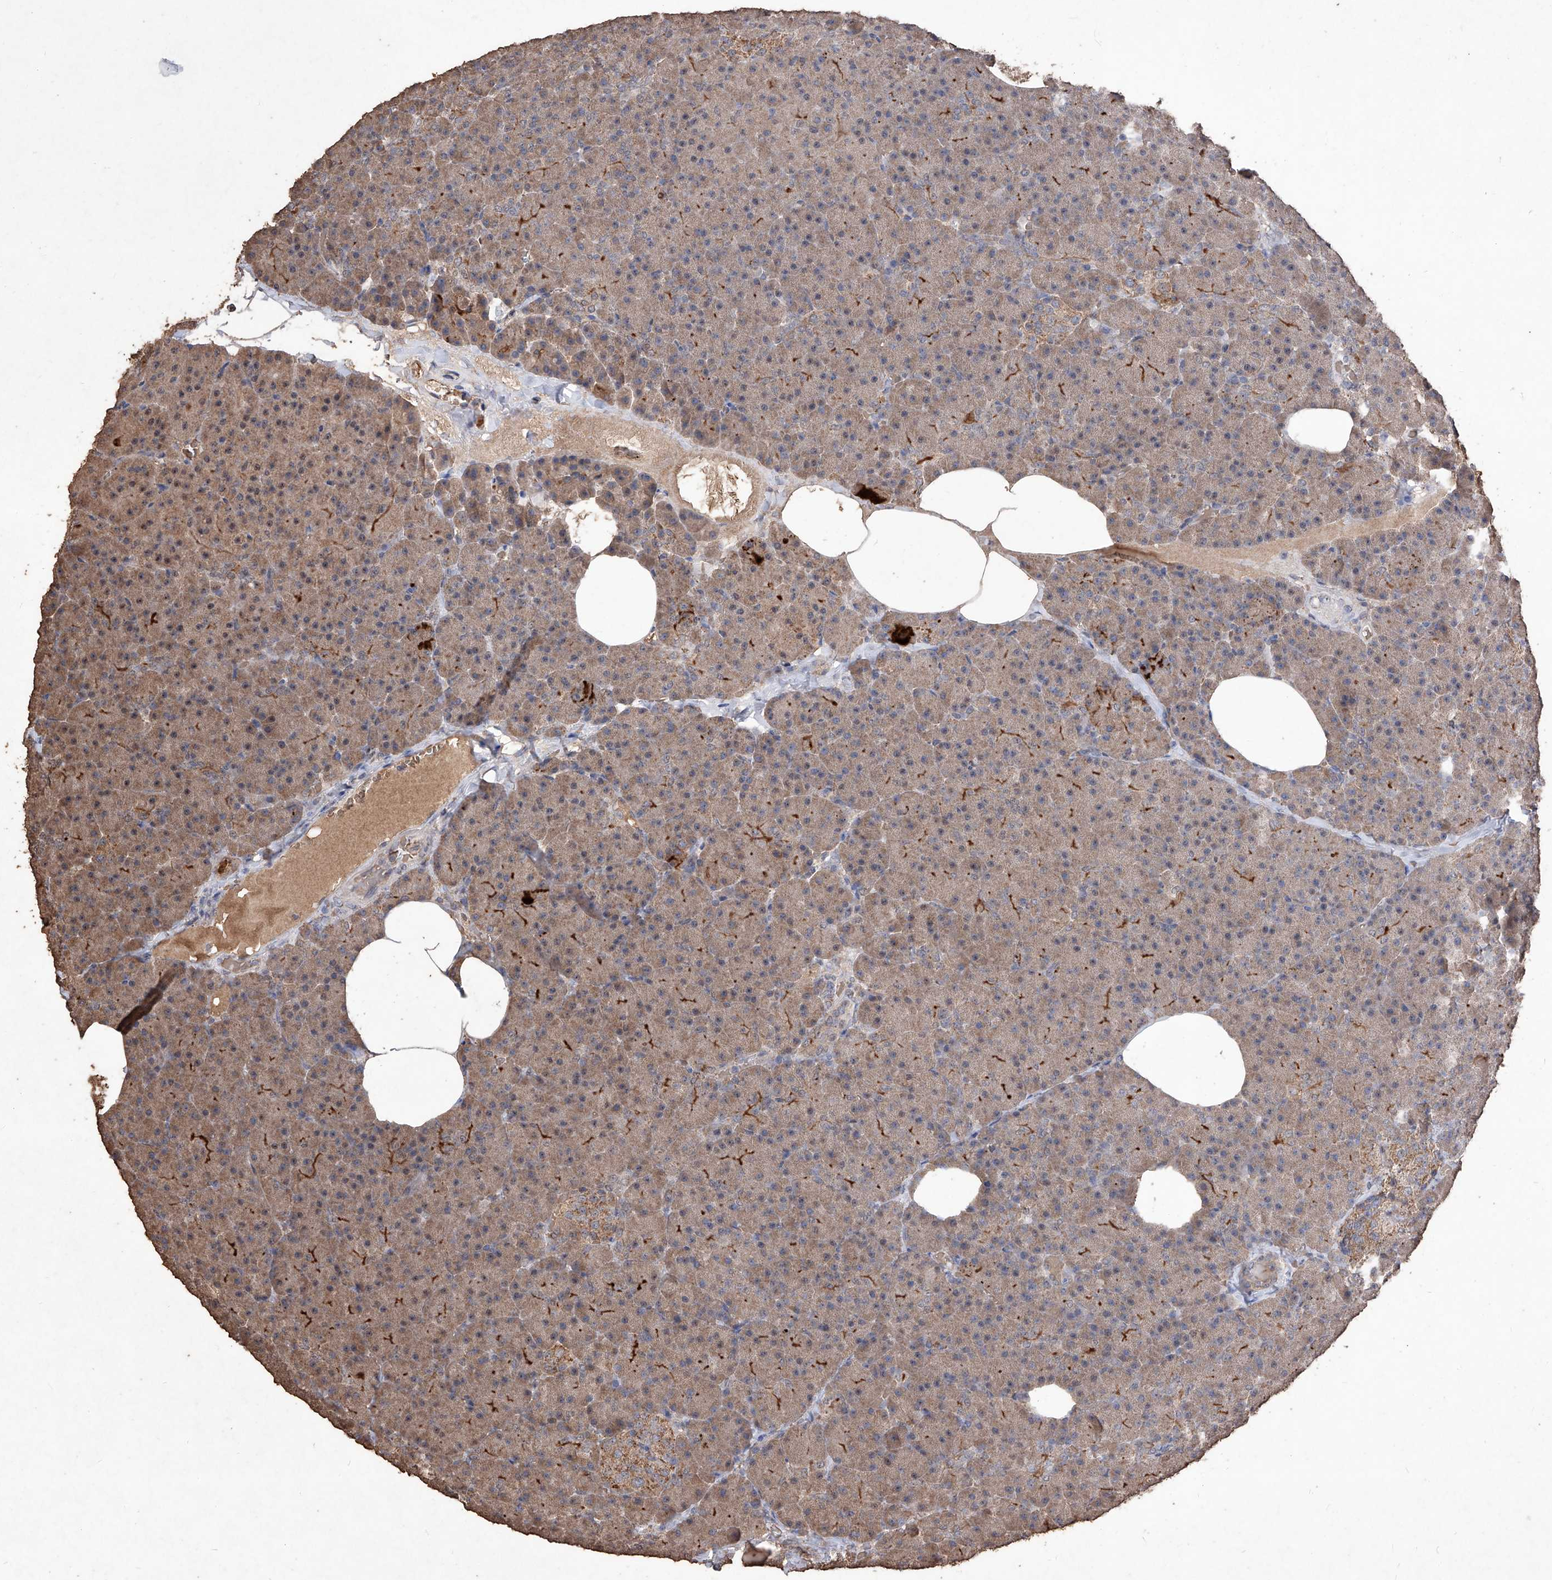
{"staining": {"intensity": "moderate", "quantity": ">75%", "location": "cytoplasmic/membranous"}, "tissue": "pancreas", "cell_type": "Exocrine glandular cells", "image_type": "normal", "snomed": [{"axis": "morphology", "description": "Normal tissue, NOS"}, {"axis": "morphology", "description": "Carcinoid, malignant, NOS"}, {"axis": "topography", "description": "Pancreas"}], "caption": "Protein expression analysis of normal human pancreas reveals moderate cytoplasmic/membranous staining in approximately >75% of exocrine glandular cells. (DAB IHC with brightfield microscopy, high magnification).", "gene": "EML1", "patient": {"sex": "female", "age": 35}}